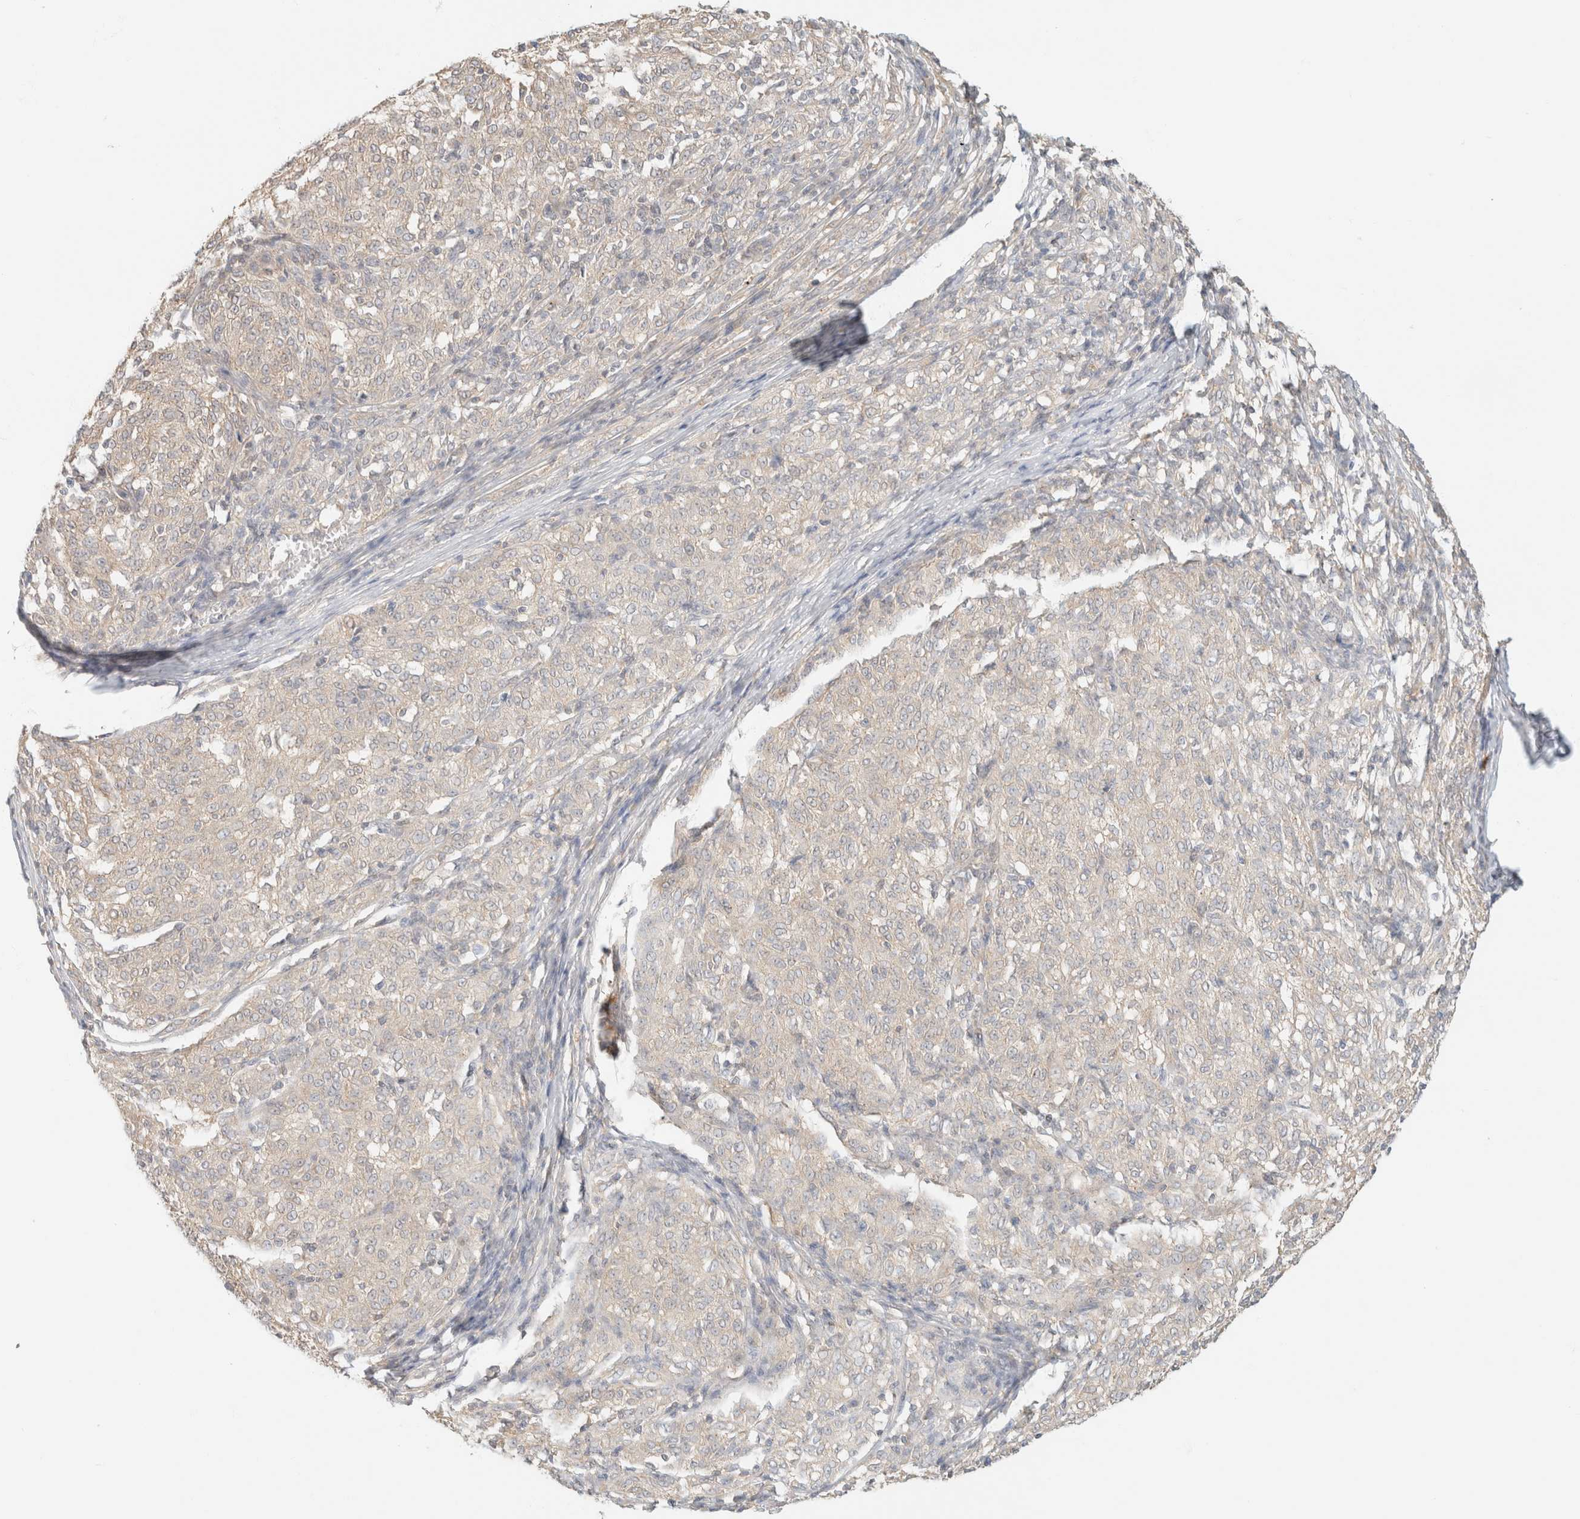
{"staining": {"intensity": "weak", "quantity": "<25%", "location": "cytoplasmic/membranous"}, "tissue": "melanoma", "cell_type": "Tumor cells", "image_type": "cancer", "snomed": [{"axis": "morphology", "description": "Malignant melanoma, NOS"}, {"axis": "topography", "description": "Skin"}], "caption": "Image shows no significant protein staining in tumor cells of malignant melanoma. (Stains: DAB immunohistochemistry with hematoxylin counter stain, Microscopy: brightfield microscopy at high magnification).", "gene": "GPI", "patient": {"sex": "female", "age": 72}}